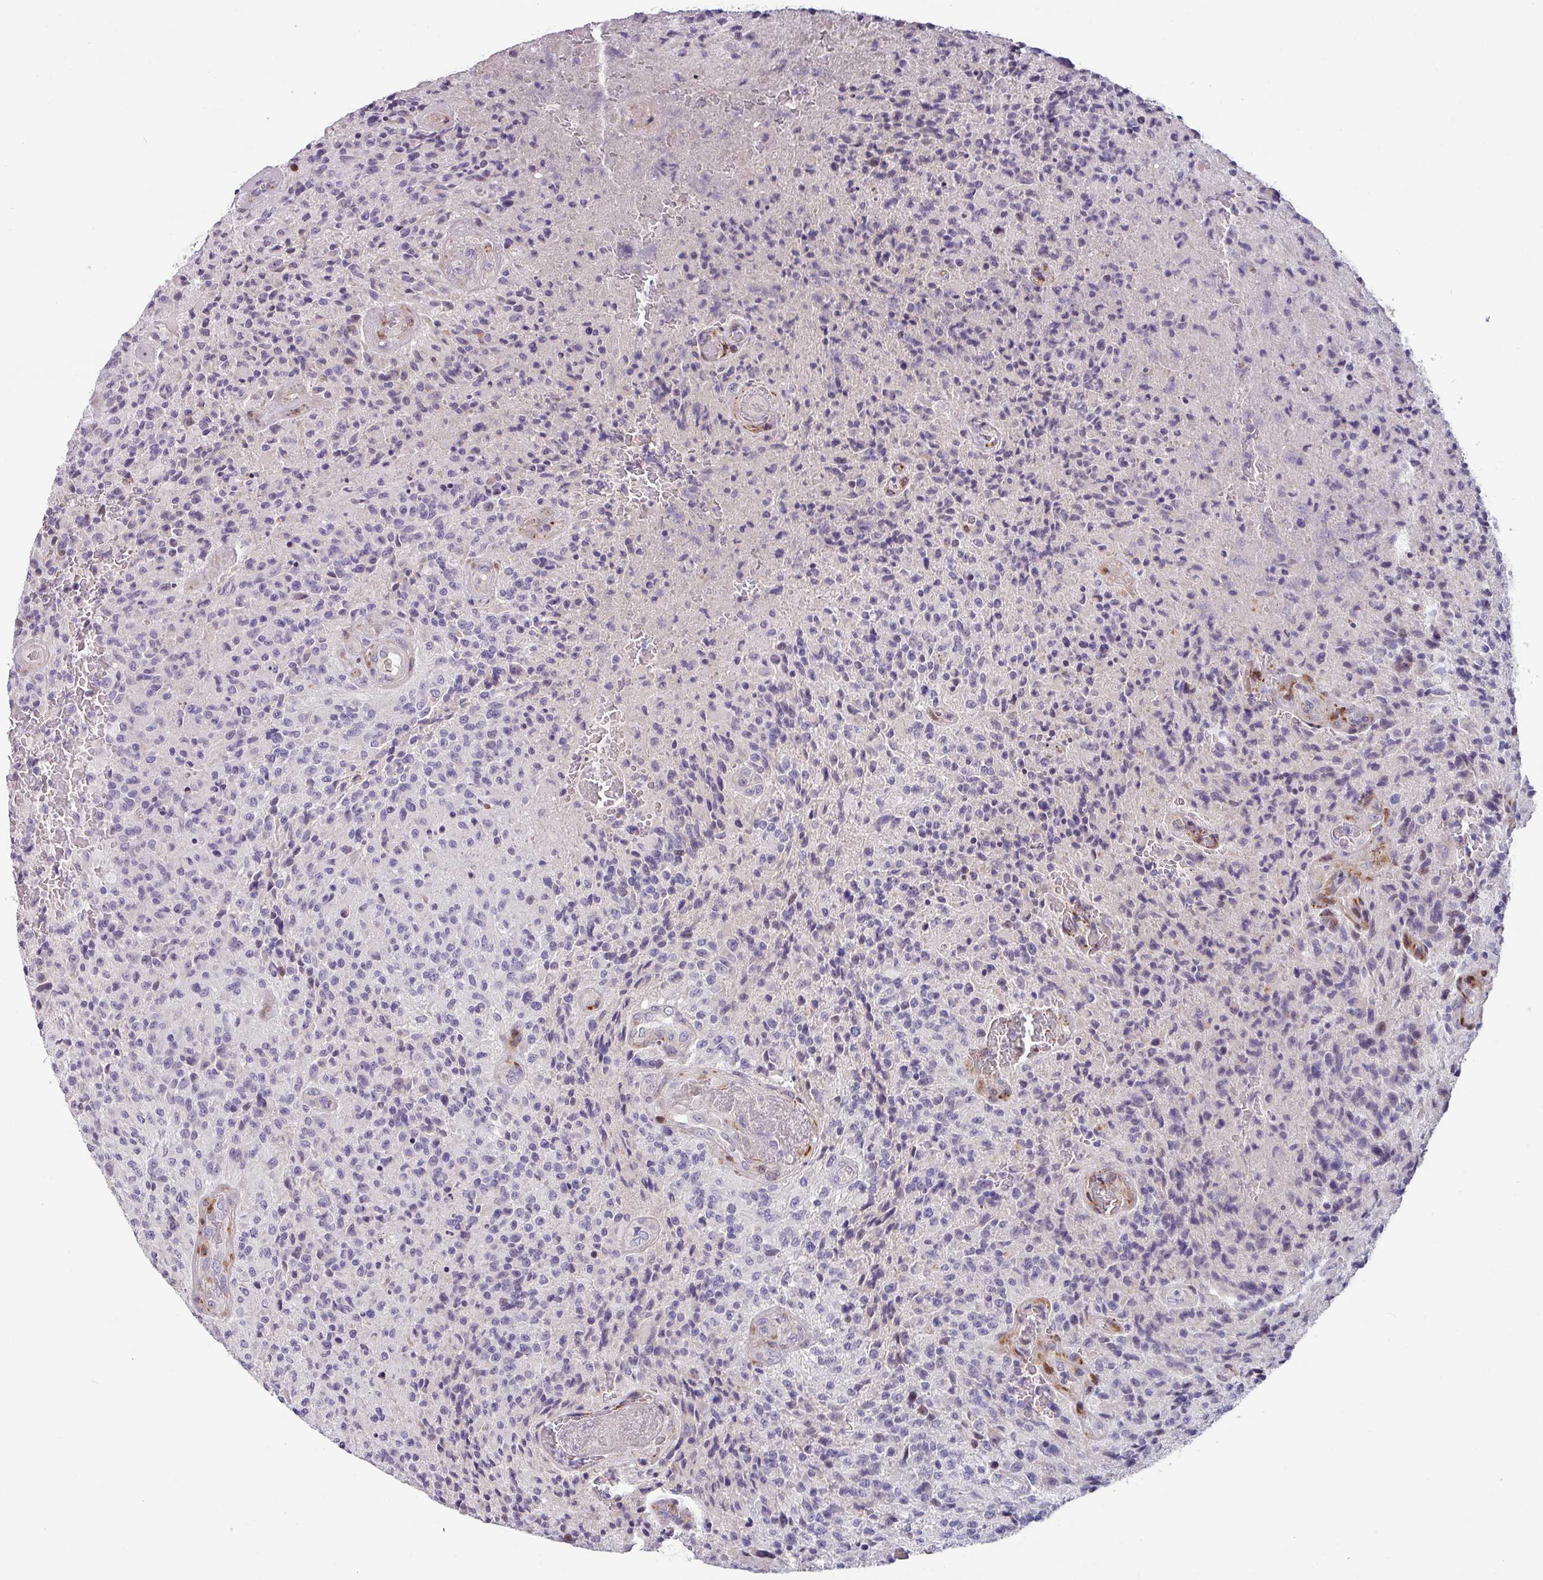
{"staining": {"intensity": "negative", "quantity": "none", "location": "none"}, "tissue": "glioma", "cell_type": "Tumor cells", "image_type": "cancer", "snomed": [{"axis": "morphology", "description": "Normal tissue, NOS"}, {"axis": "morphology", "description": "Glioma, malignant, High grade"}, {"axis": "topography", "description": "Cerebral cortex"}], "caption": "This histopathology image is of high-grade glioma (malignant) stained with immunohistochemistry (IHC) to label a protein in brown with the nuclei are counter-stained blue. There is no positivity in tumor cells.", "gene": "KLHL3", "patient": {"sex": "male", "age": 56}}